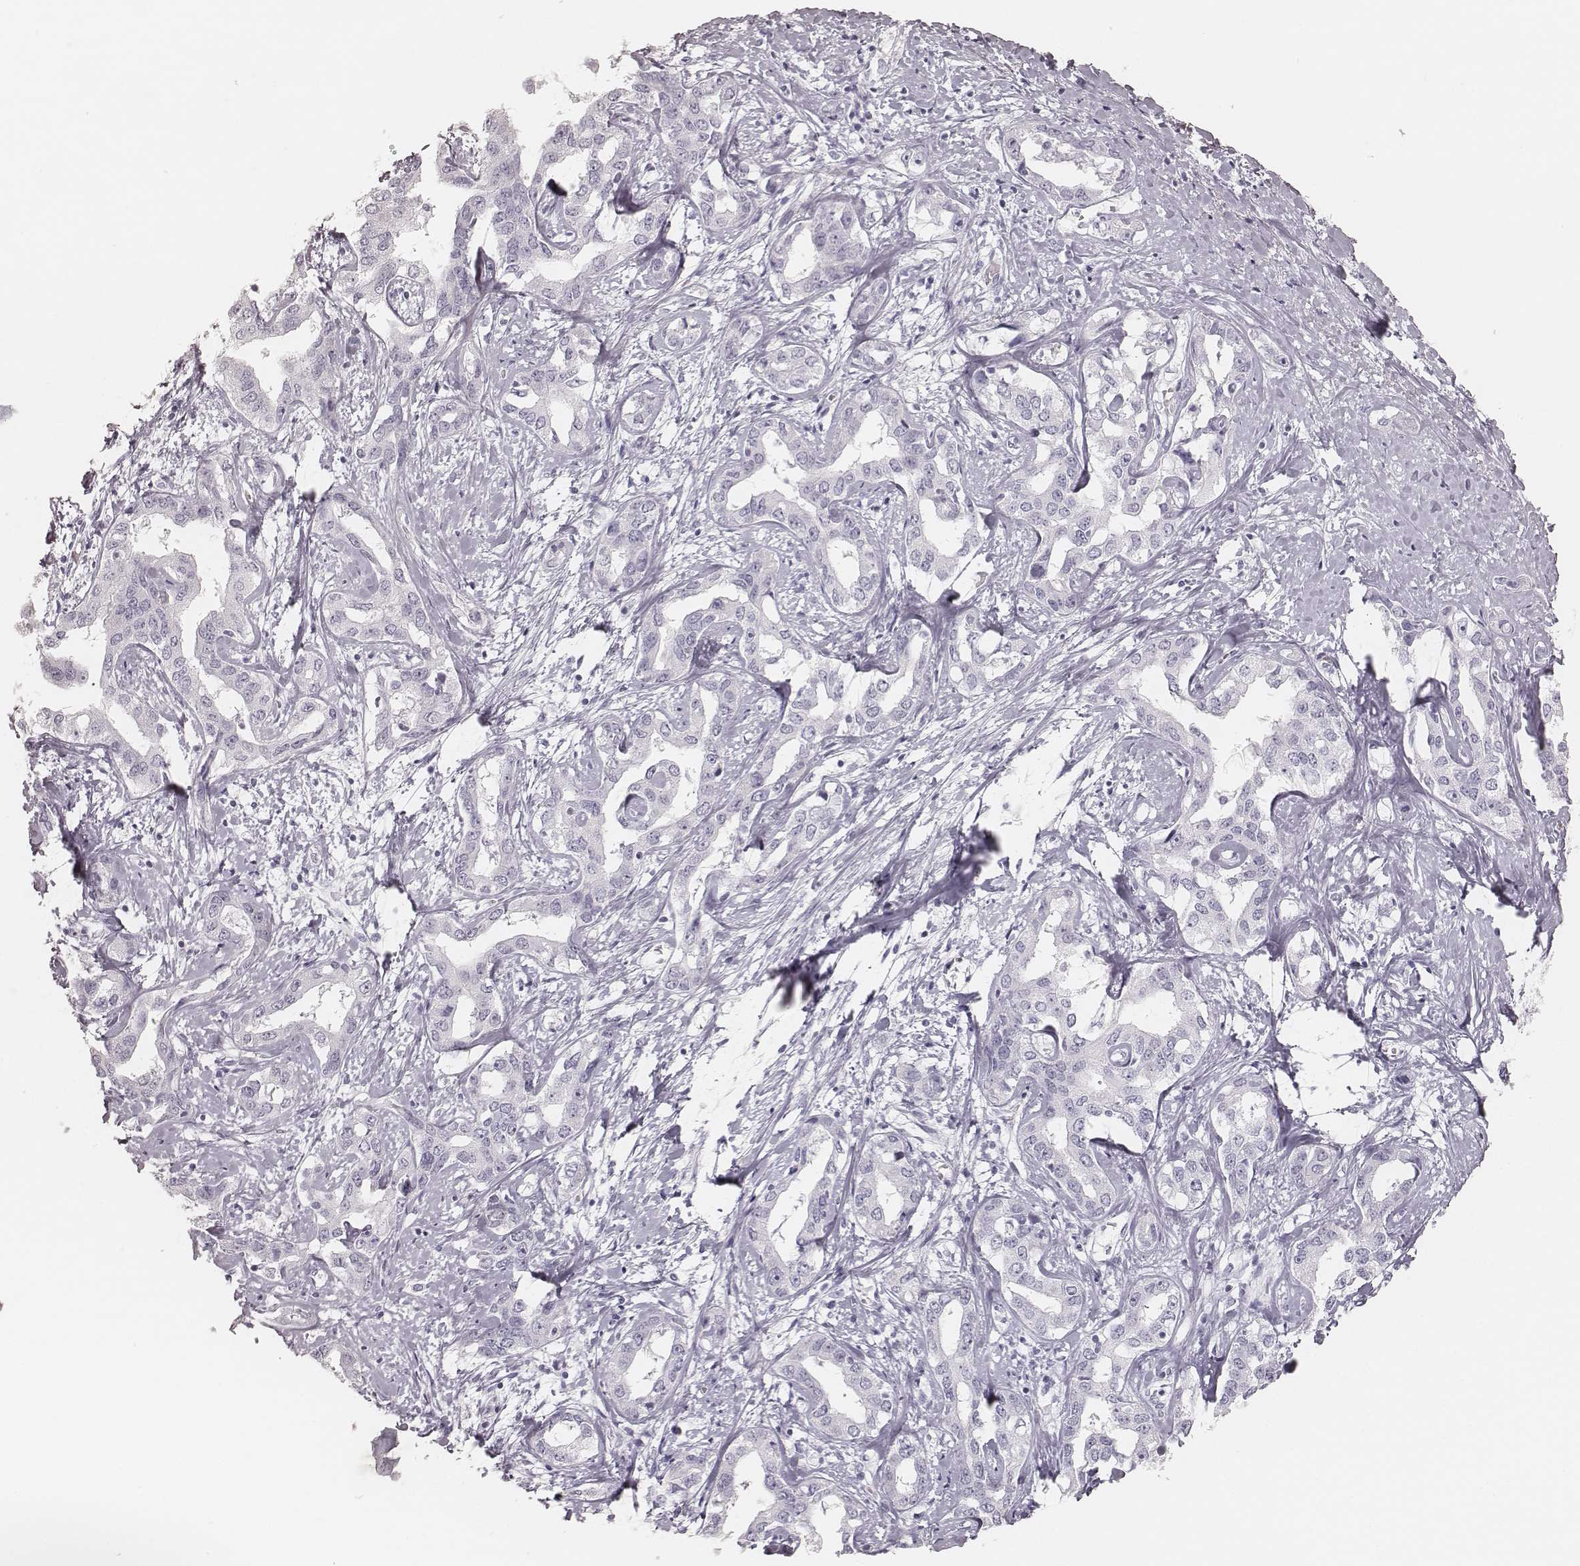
{"staining": {"intensity": "negative", "quantity": "none", "location": "none"}, "tissue": "liver cancer", "cell_type": "Tumor cells", "image_type": "cancer", "snomed": [{"axis": "morphology", "description": "Cholangiocarcinoma"}, {"axis": "topography", "description": "Liver"}], "caption": "Liver cancer was stained to show a protein in brown. There is no significant staining in tumor cells.", "gene": "KRT82", "patient": {"sex": "male", "age": 59}}